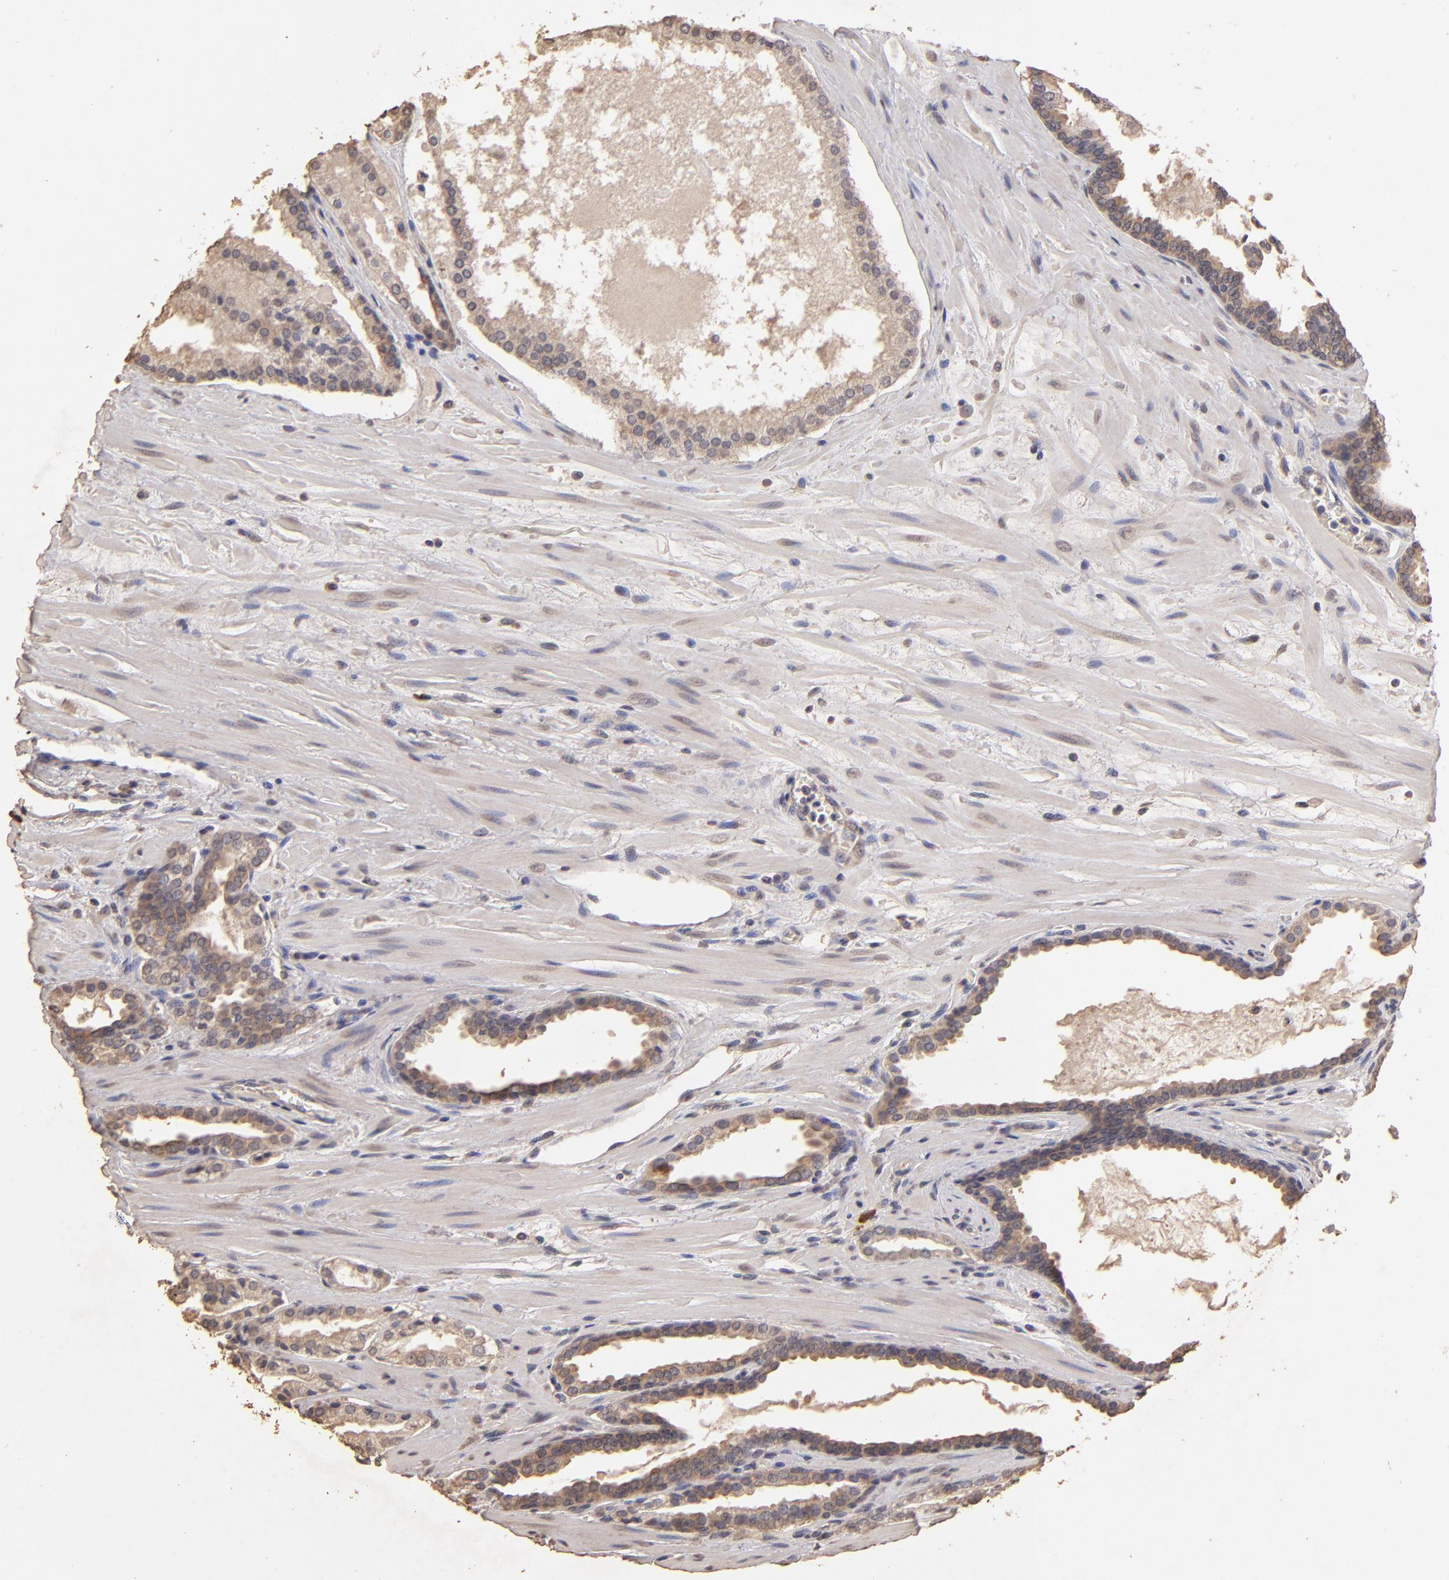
{"staining": {"intensity": "moderate", "quantity": ">75%", "location": "cytoplasmic/membranous"}, "tissue": "prostate cancer", "cell_type": "Tumor cells", "image_type": "cancer", "snomed": [{"axis": "morphology", "description": "Adenocarcinoma, Medium grade"}, {"axis": "topography", "description": "Prostate"}], "caption": "Immunohistochemical staining of human adenocarcinoma (medium-grade) (prostate) exhibits medium levels of moderate cytoplasmic/membranous expression in approximately >75% of tumor cells. The protein is shown in brown color, while the nuclei are stained blue.", "gene": "OPHN1", "patient": {"sex": "male", "age": 60}}